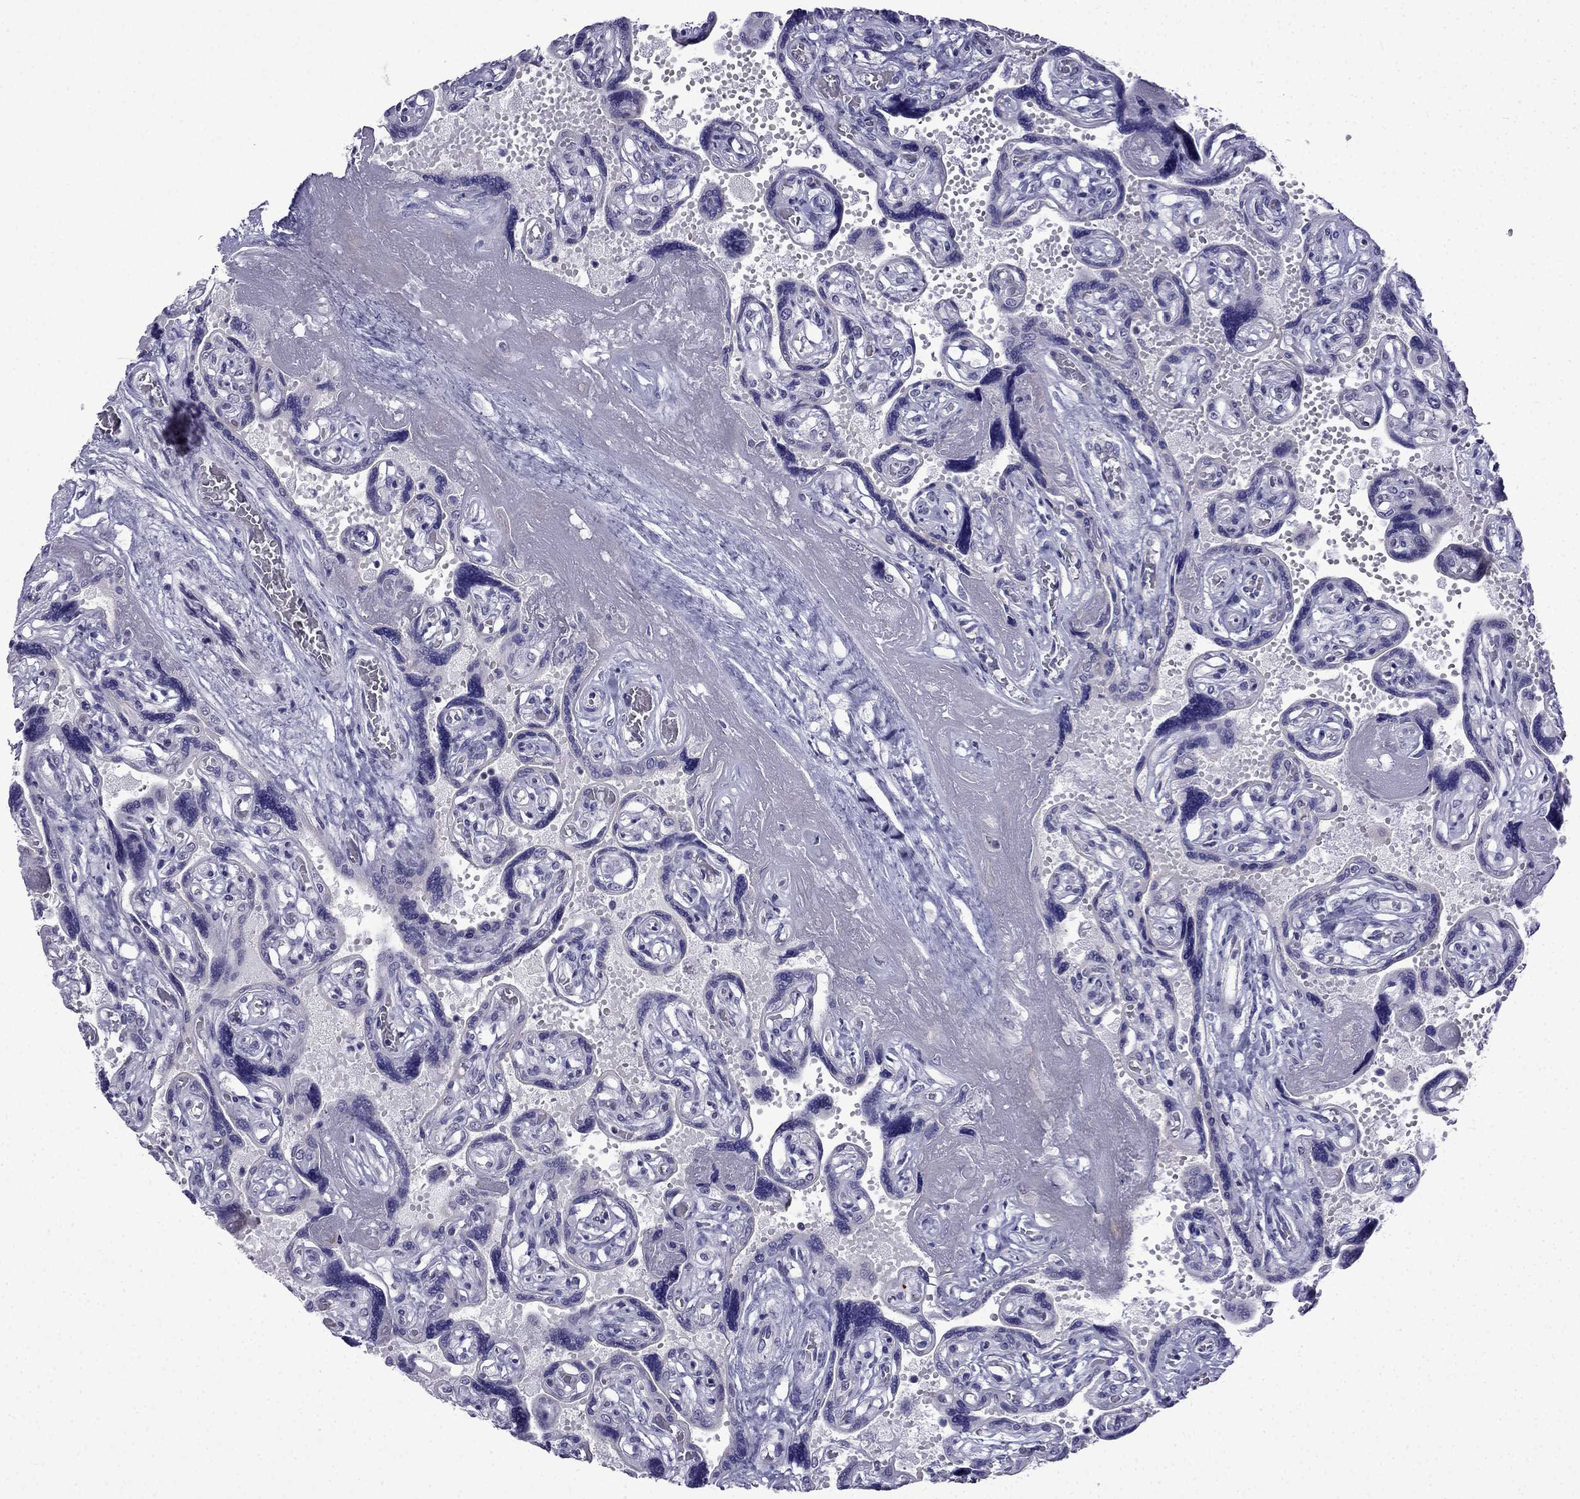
{"staining": {"intensity": "negative", "quantity": "none", "location": "none"}, "tissue": "placenta", "cell_type": "Decidual cells", "image_type": "normal", "snomed": [{"axis": "morphology", "description": "Normal tissue, NOS"}, {"axis": "topography", "description": "Placenta"}], "caption": "This is a image of immunohistochemistry staining of unremarkable placenta, which shows no expression in decidual cells.", "gene": "POM121L12", "patient": {"sex": "female", "age": 32}}